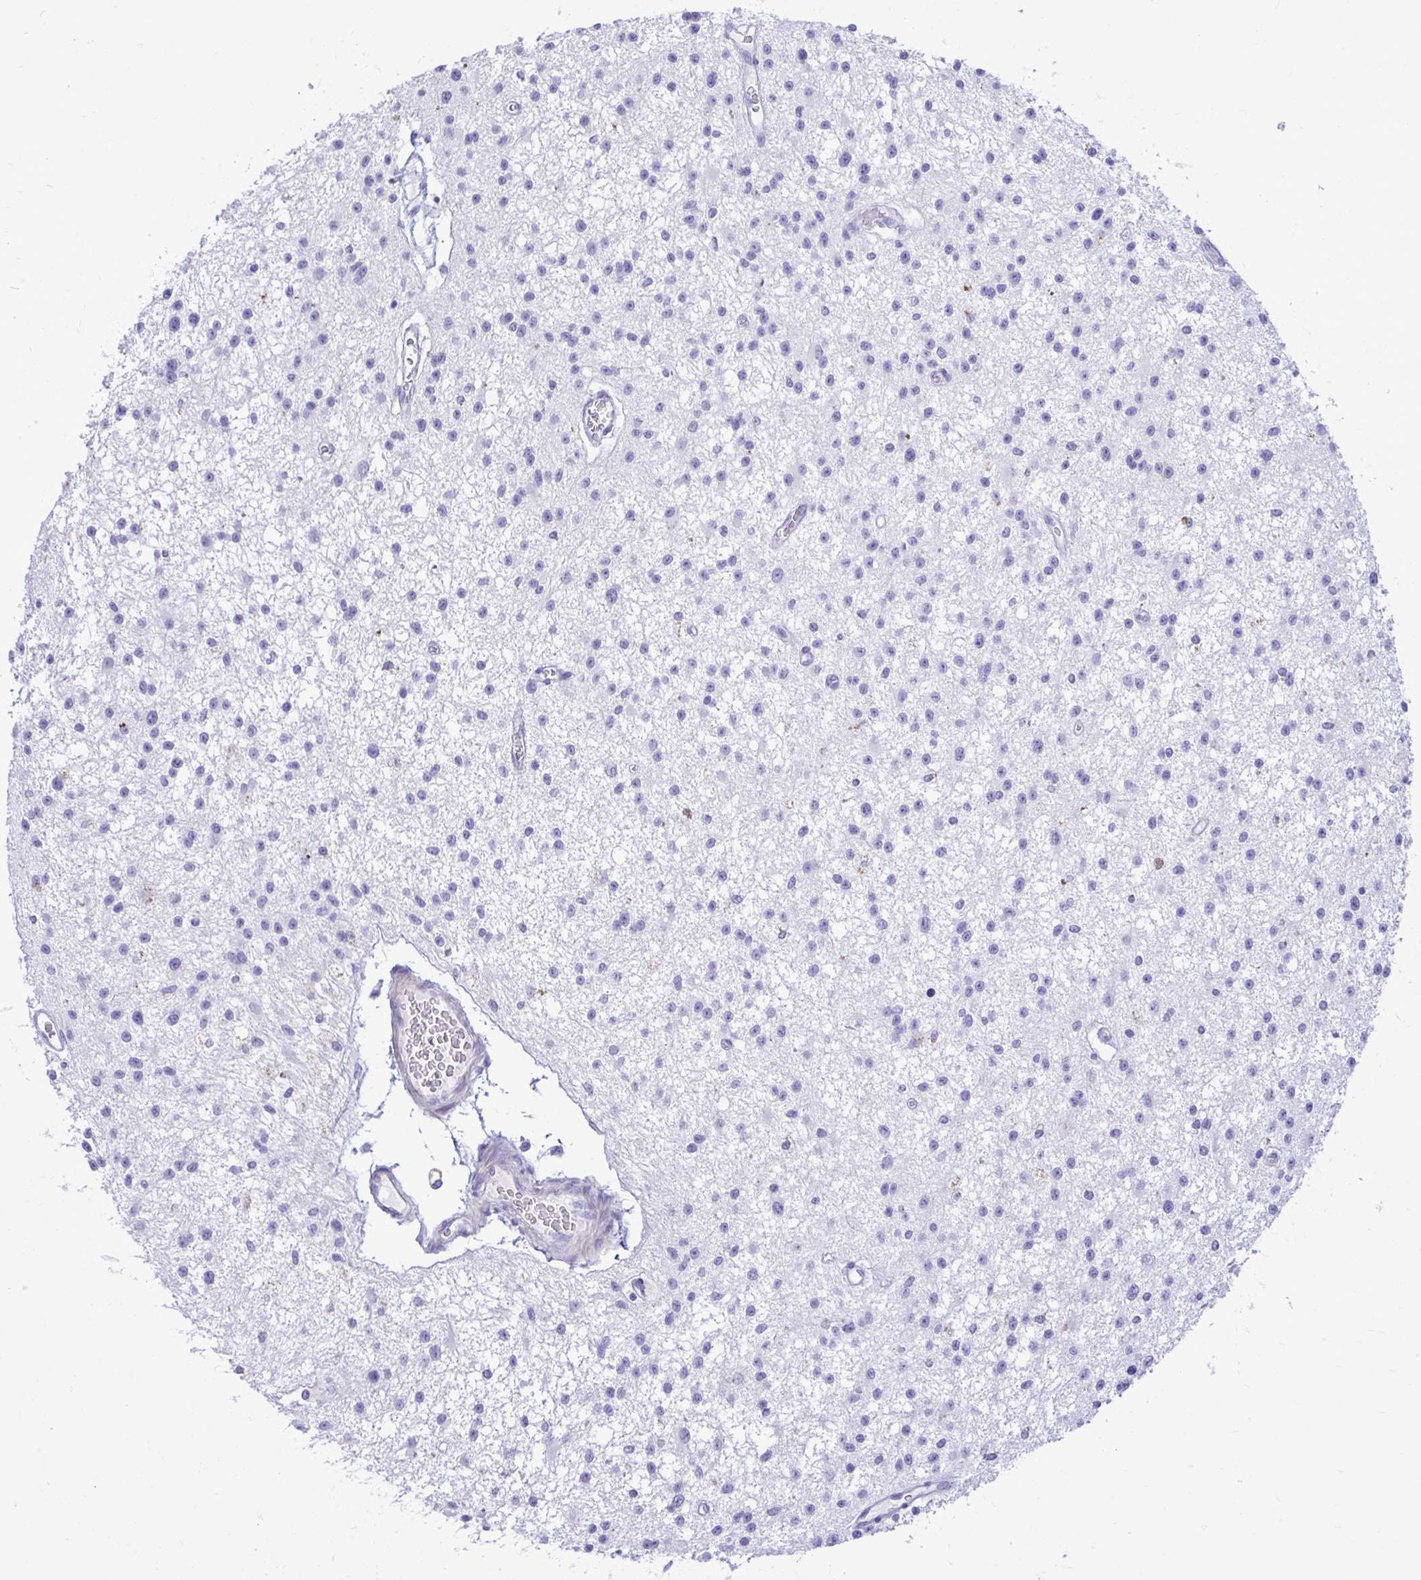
{"staining": {"intensity": "negative", "quantity": "none", "location": "none"}, "tissue": "glioma", "cell_type": "Tumor cells", "image_type": "cancer", "snomed": [{"axis": "morphology", "description": "Glioma, malignant, Low grade"}, {"axis": "topography", "description": "Brain"}], "caption": "An immunohistochemistry image of glioma is shown. There is no staining in tumor cells of glioma.", "gene": "ANKDD1B", "patient": {"sex": "male", "age": 43}}